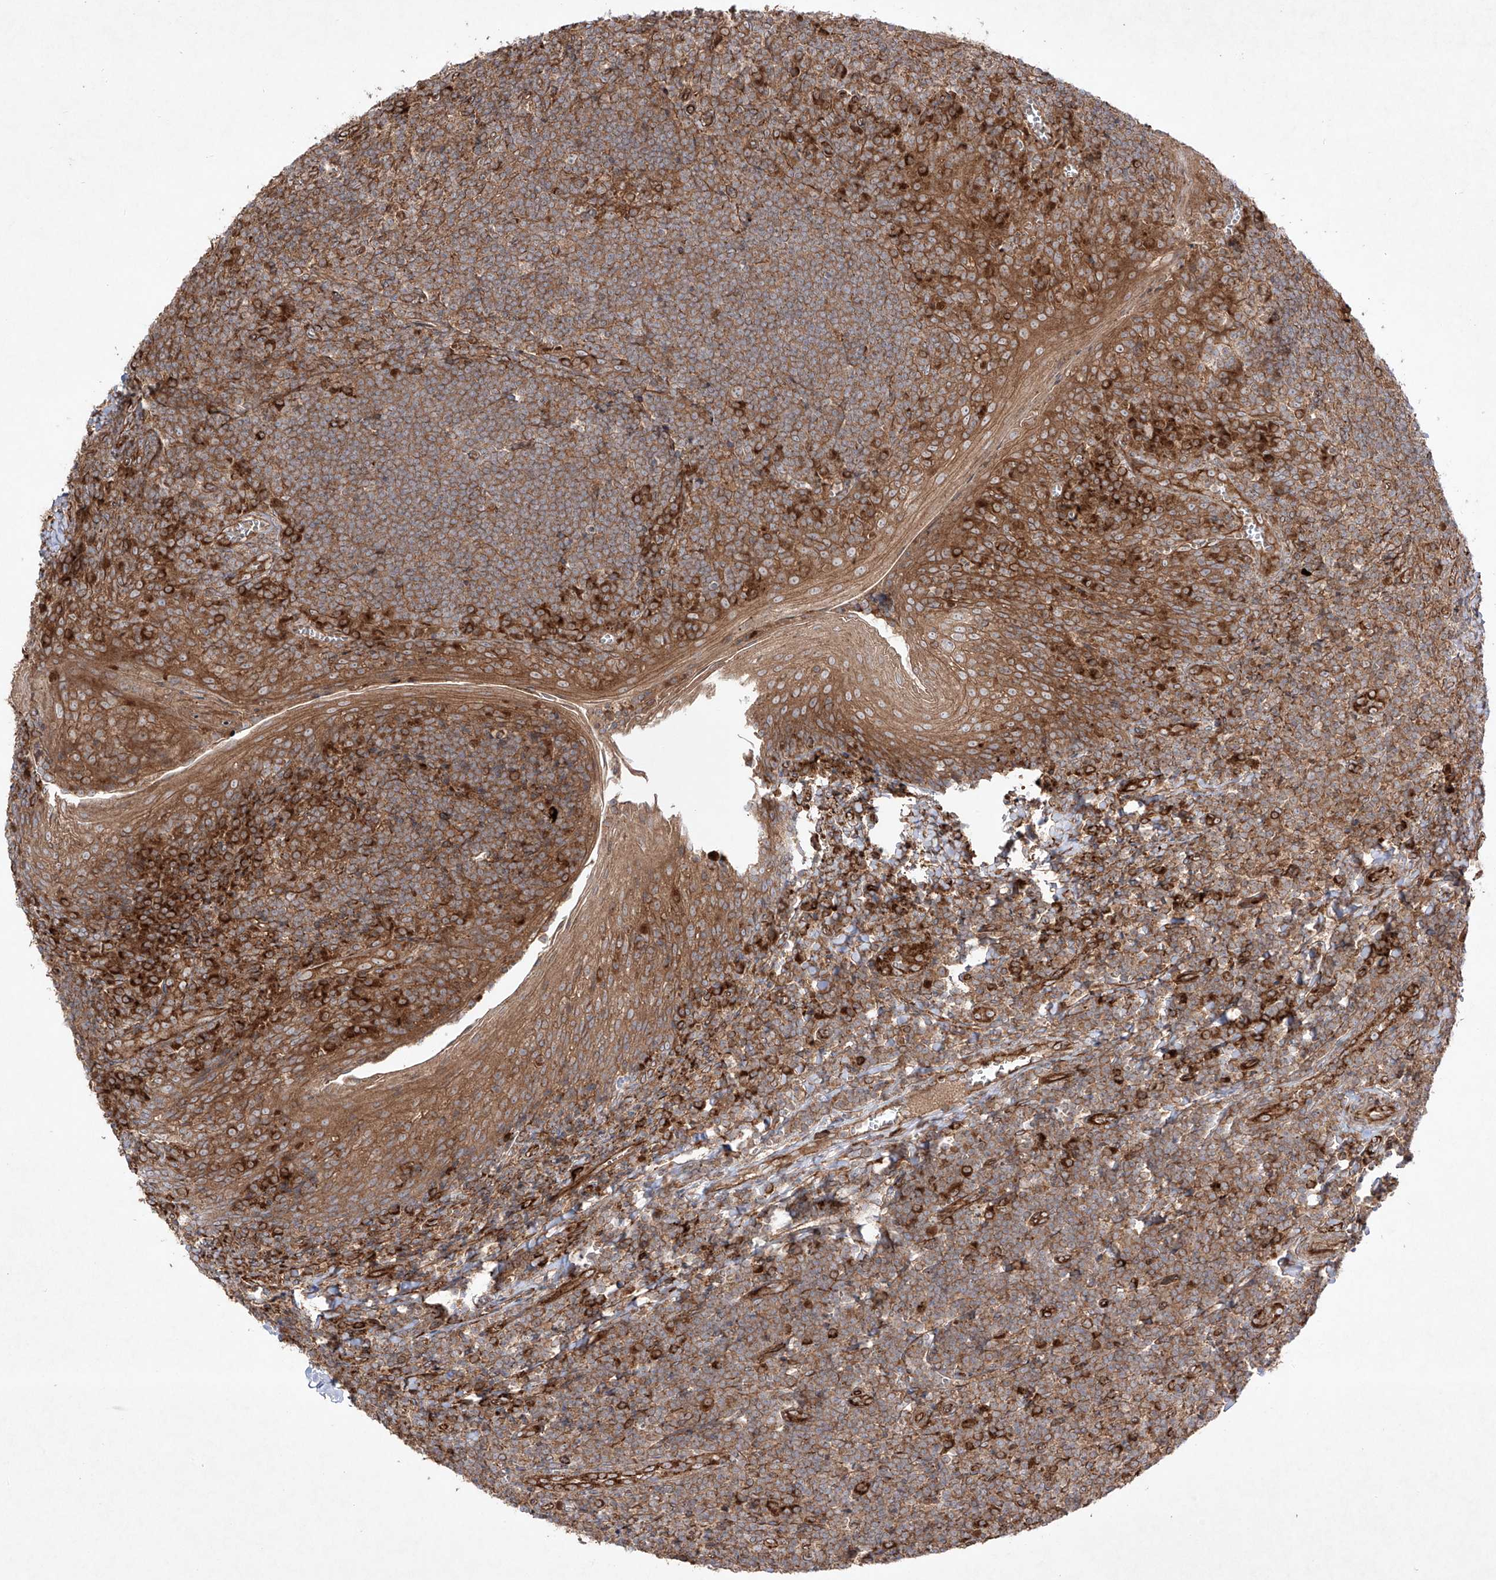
{"staining": {"intensity": "moderate", "quantity": ">75%", "location": "cytoplasmic/membranous"}, "tissue": "tonsil", "cell_type": "Germinal center cells", "image_type": "normal", "snomed": [{"axis": "morphology", "description": "Normal tissue, NOS"}, {"axis": "topography", "description": "Tonsil"}], "caption": "Immunohistochemistry (IHC) of normal tonsil demonstrates medium levels of moderate cytoplasmic/membranous staining in about >75% of germinal center cells.", "gene": "YKT6", "patient": {"sex": "male", "age": 27}}